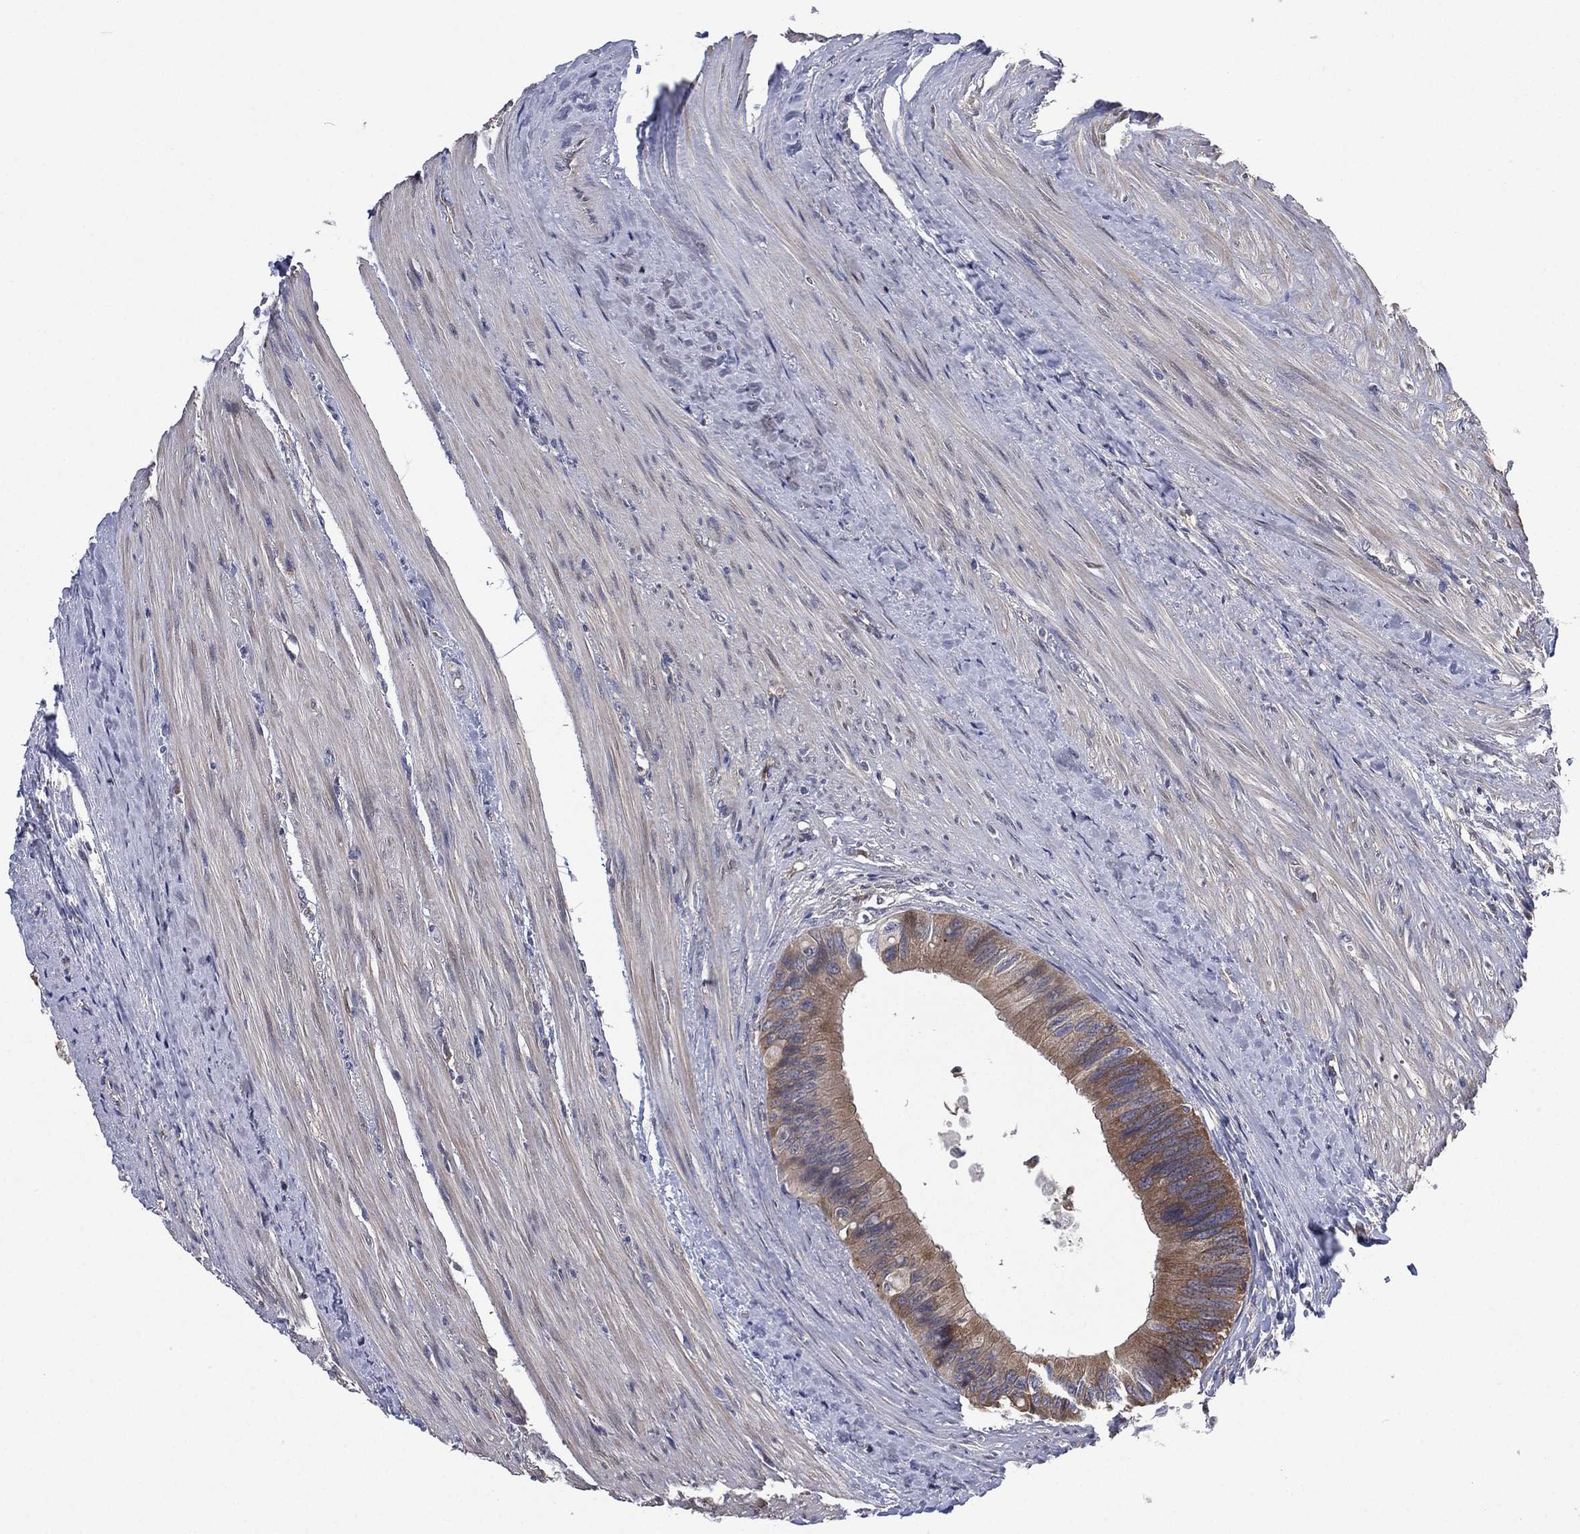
{"staining": {"intensity": "moderate", "quantity": ">75%", "location": "cytoplasmic/membranous"}, "tissue": "colorectal cancer", "cell_type": "Tumor cells", "image_type": "cancer", "snomed": [{"axis": "morphology", "description": "Normal tissue, NOS"}, {"axis": "morphology", "description": "Adenocarcinoma, NOS"}, {"axis": "topography", "description": "Colon"}], "caption": "Brown immunohistochemical staining in adenocarcinoma (colorectal) exhibits moderate cytoplasmic/membranous staining in approximately >75% of tumor cells. (DAB (3,3'-diaminobenzidine) IHC, brown staining for protein, blue staining for nuclei).", "gene": "MPP7", "patient": {"sex": "male", "age": 65}}